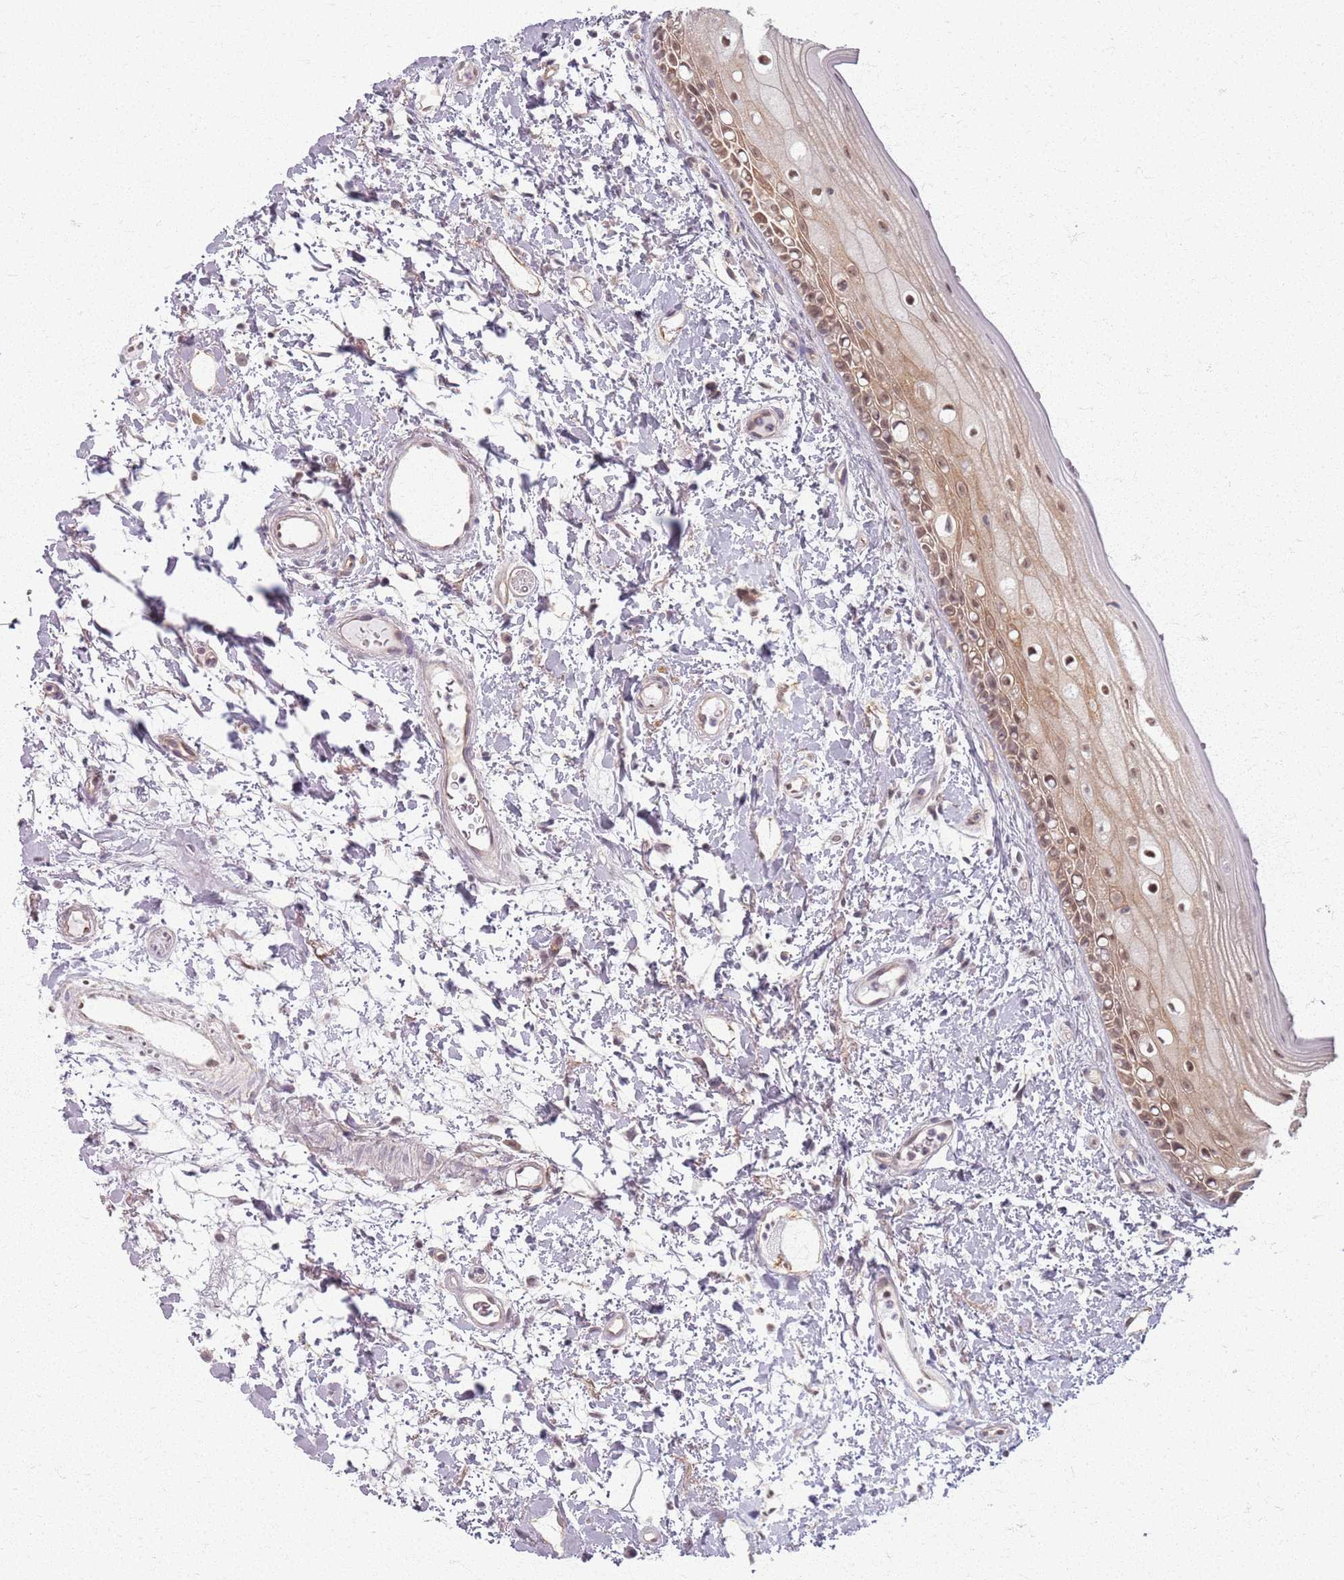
{"staining": {"intensity": "moderate", "quantity": ">75%", "location": "cytoplasmic/membranous,nuclear"}, "tissue": "oral mucosa", "cell_type": "Squamous epithelial cells", "image_type": "normal", "snomed": [{"axis": "morphology", "description": "Normal tissue, NOS"}, {"axis": "topography", "description": "Oral tissue"}], "caption": "Moderate cytoplasmic/membranous,nuclear positivity for a protein is identified in about >75% of squamous epithelial cells of benign oral mucosa using immunohistochemistry.", "gene": "KCNA5", "patient": {"sex": "female", "age": 76}}